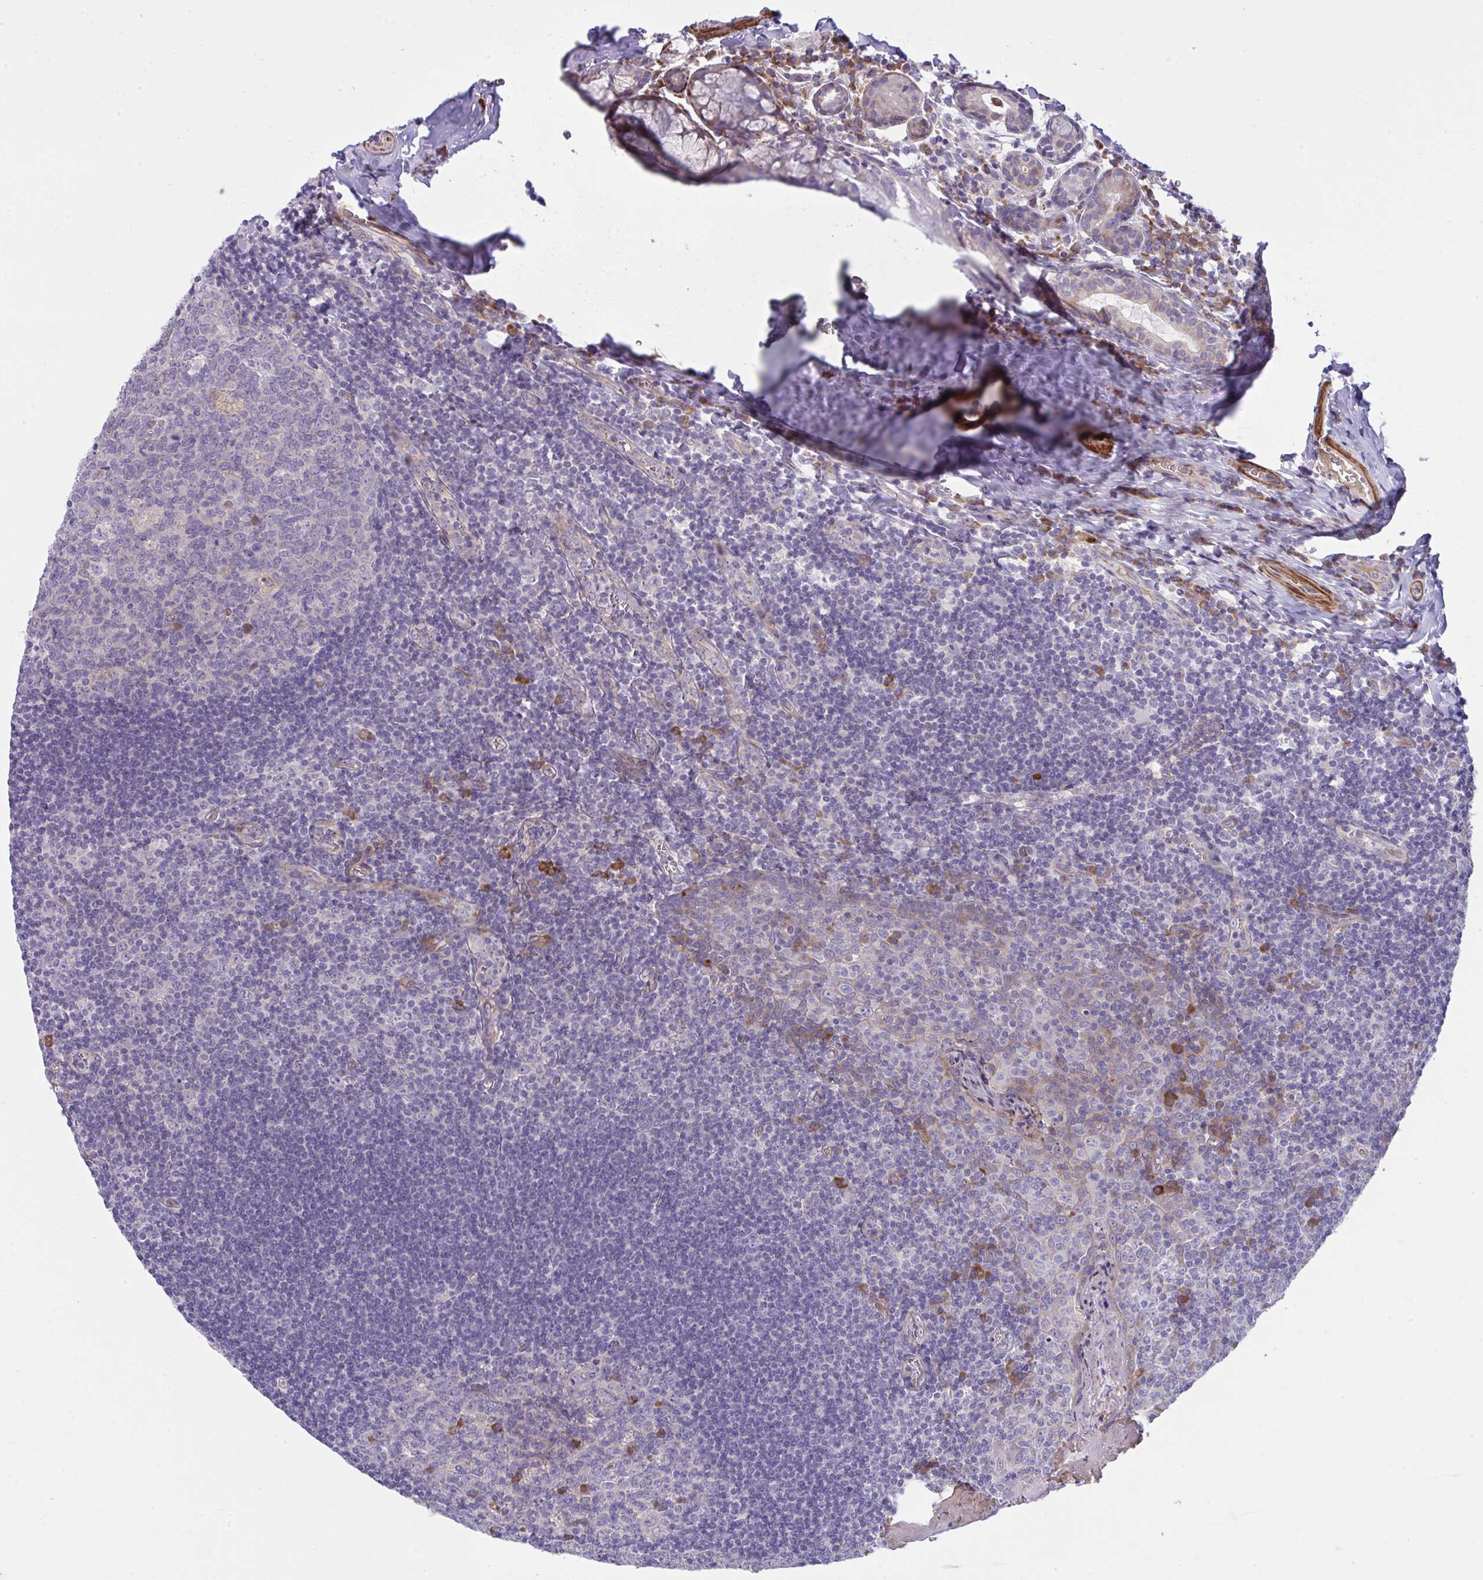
{"staining": {"intensity": "strong", "quantity": "<25%", "location": "cytoplasmic/membranous"}, "tissue": "tonsil", "cell_type": "Germinal center cells", "image_type": "normal", "snomed": [{"axis": "morphology", "description": "Normal tissue, NOS"}, {"axis": "morphology", "description": "Inflammation, NOS"}, {"axis": "topography", "description": "Tonsil"}], "caption": "IHC micrograph of benign tonsil: tonsil stained using IHC exhibits medium levels of strong protein expression localized specifically in the cytoplasmic/membranous of germinal center cells, appearing as a cytoplasmic/membranous brown color.", "gene": "PIGZ", "patient": {"sex": "female", "age": 31}}